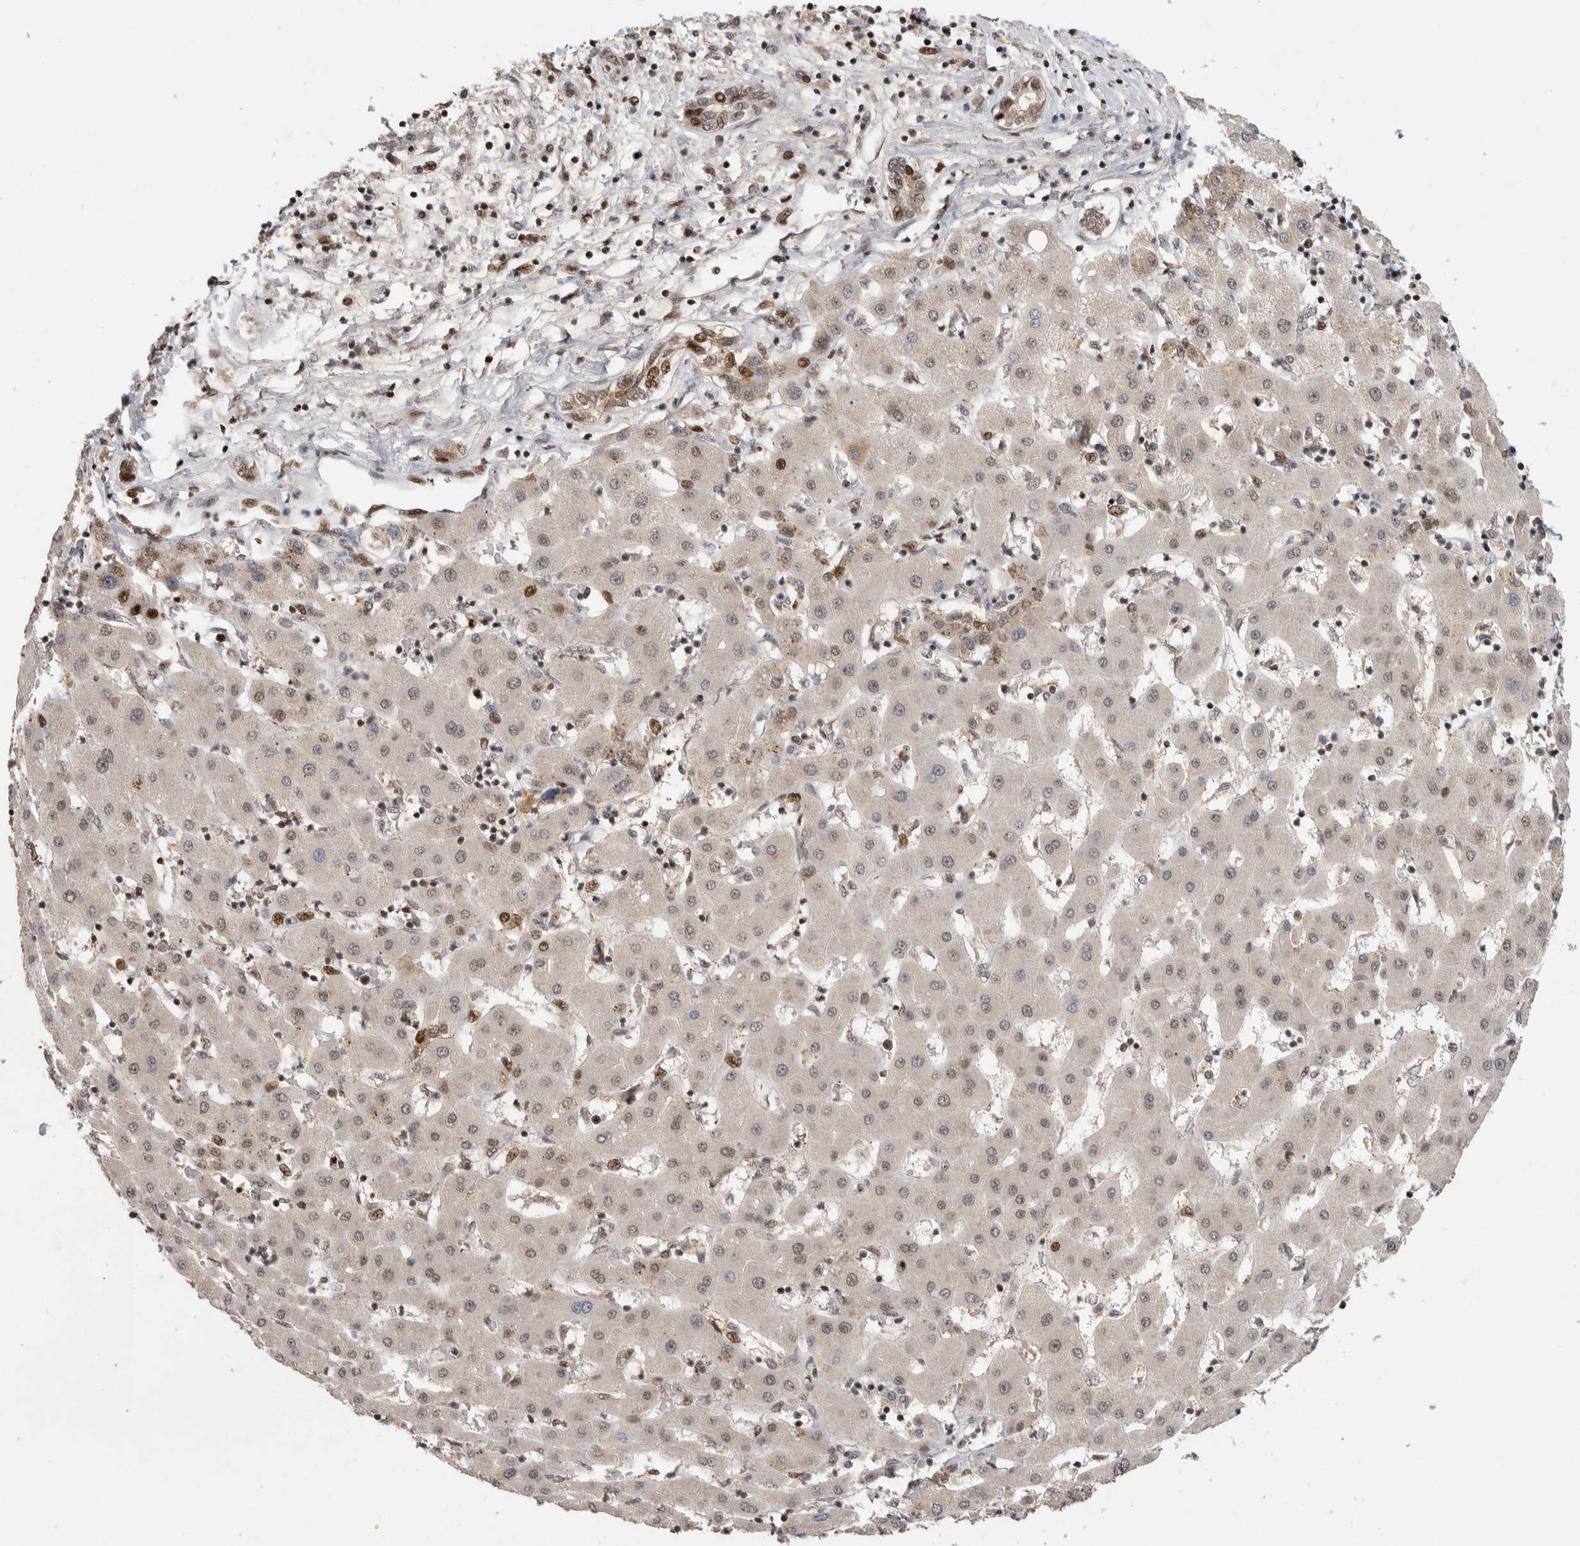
{"staining": {"intensity": "moderate", "quantity": "<25%", "location": "nuclear"}, "tissue": "liver cancer", "cell_type": "Tumor cells", "image_type": "cancer", "snomed": [{"axis": "morphology", "description": "Carcinoma, Hepatocellular, NOS"}, {"axis": "topography", "description": "Liver"}], "caption": "The micrograph exhibits staining of hepatocellular carcinoma (liver), revealing moderate nuclear protein staining (brown color) within tumor cells. (IHC, brightfield microscopy, high magnification).", "gene": "ZNF521", "patient": {"sex": "male", "age": 65}}